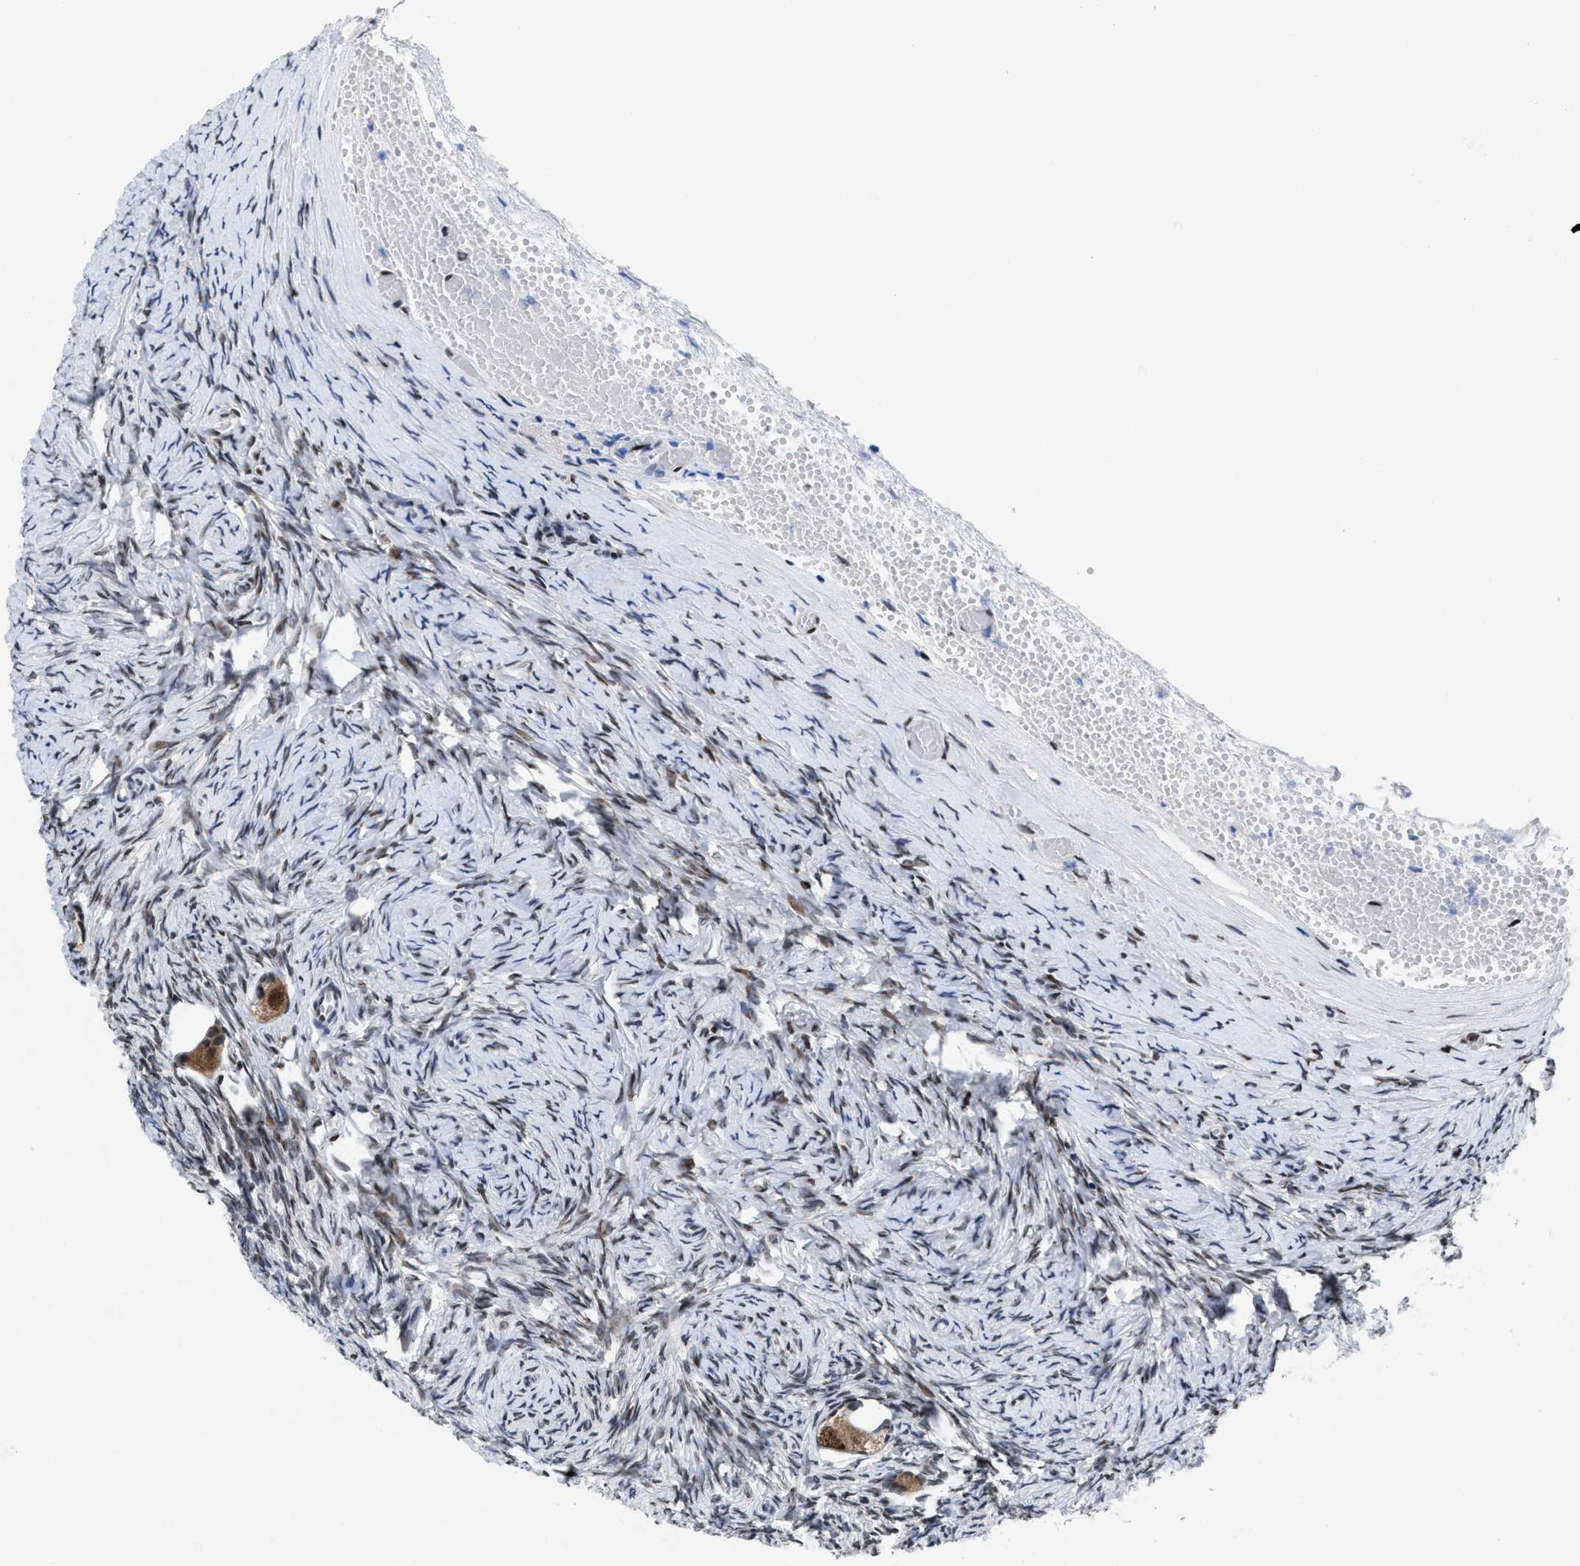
{"staining": {"intensity": "moderate", "quantity": ">75%", "location": "cytoplasmic/membranous,nuclear"}, "tissue": "ovary", "cell_type": "Follicle cells", "image_type": "normal", "snomed": [{"axis": "morphology", "description": "Normal tissue, NOS"}, {"axis": "topography", "description": "Ovary"}], "caption": "DAB (3,3'-diaminobenzidine) immunohistochemical staining of normal human ovary demonstrates moderate cytoplasmic/membranous,nuclear protein positivity in approximately >75% of follicle cells. Ihc stains the protein in brown and the nuclei are stained blue.", "gene": "WDR81", "patient": {"sex": "female", "age": 27}}